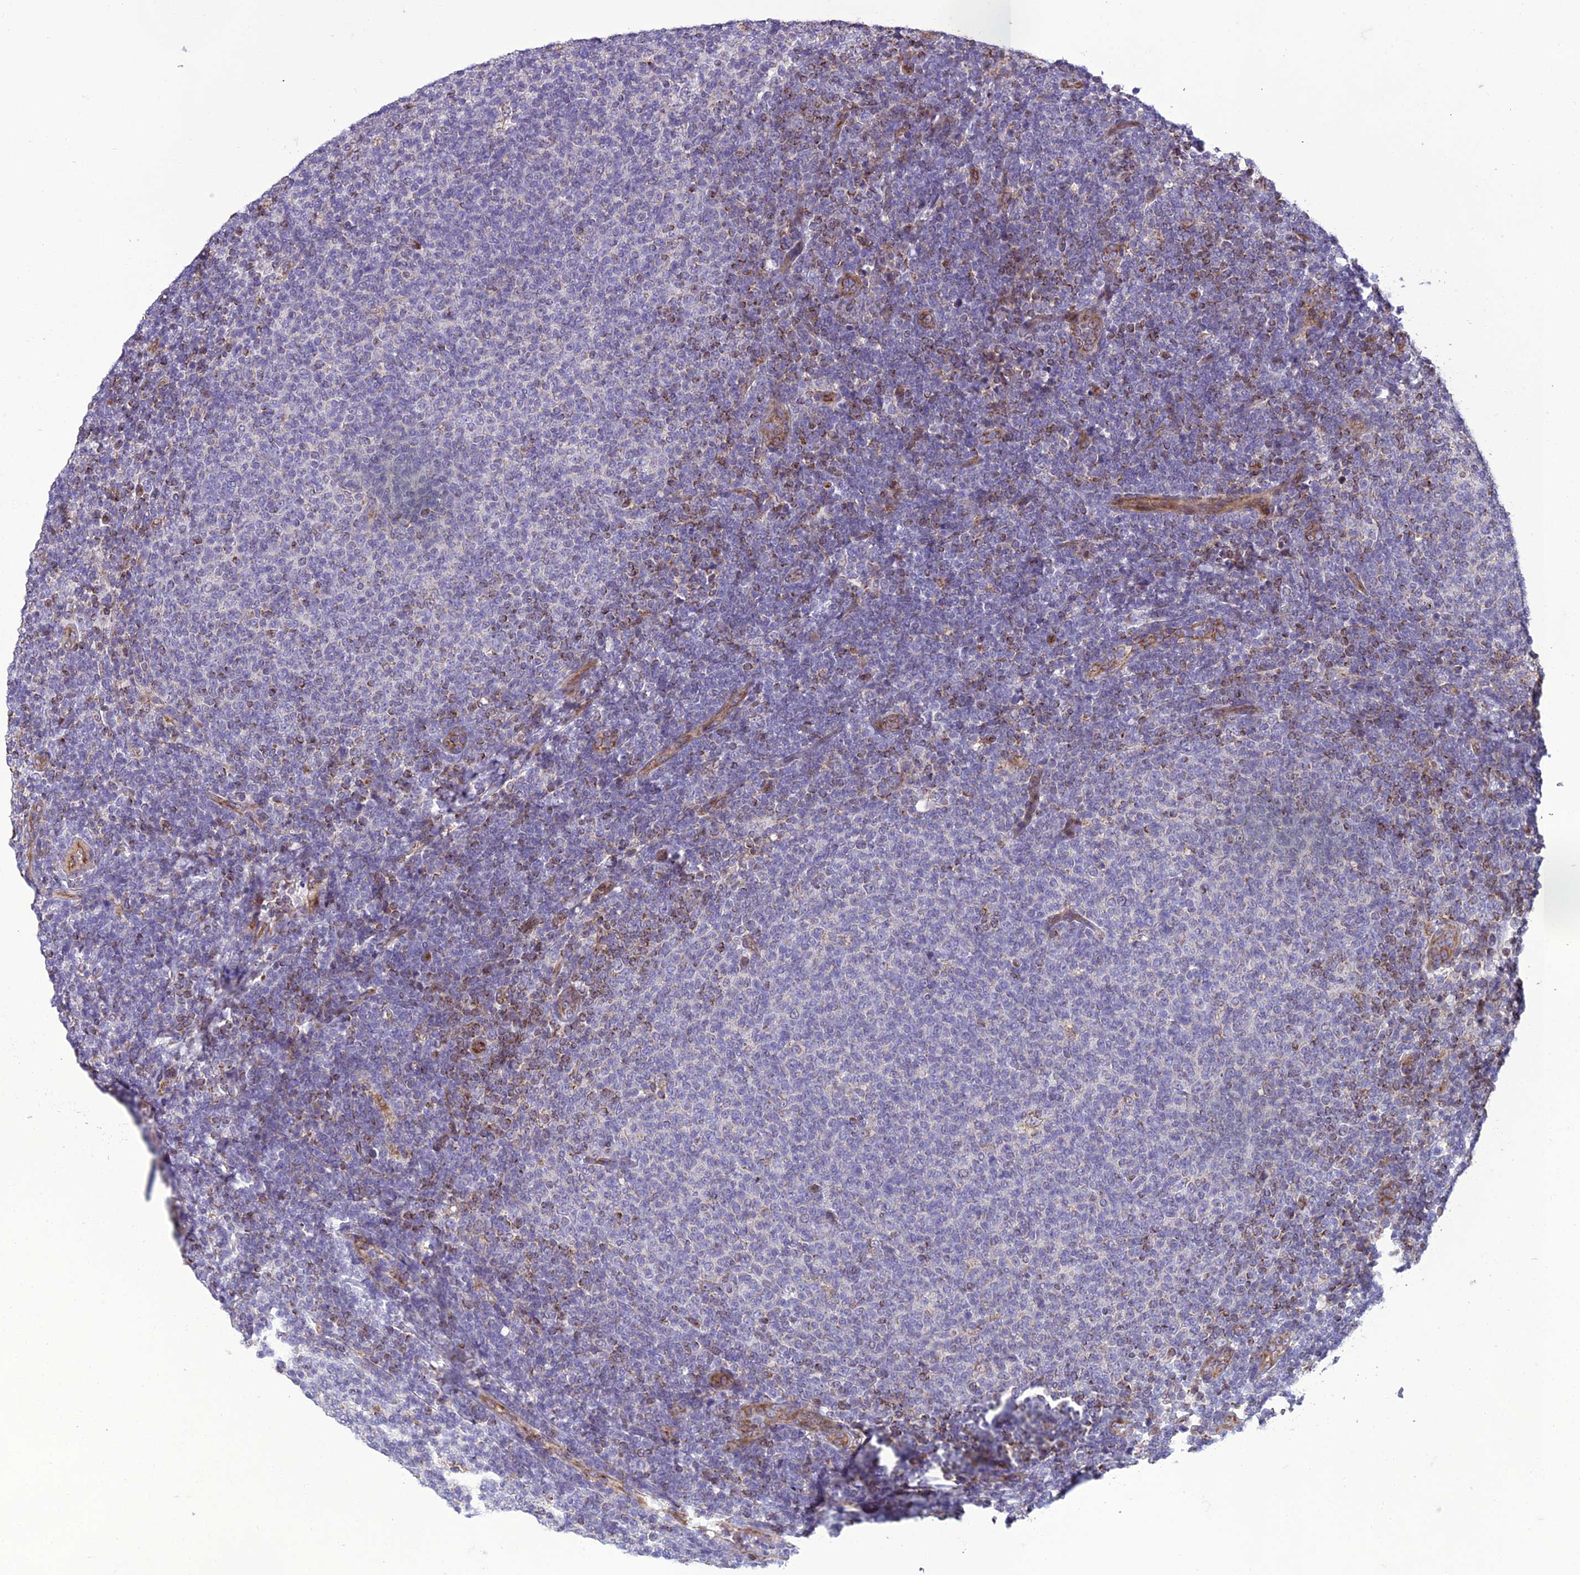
{"staining": {"intensity": "negative", "quantity": "none", "location": "none"}, "tissue": "lymphoma", "cell_type": "Tumor cells", "image_type": "cancer", "snomed": [{"axis": "morphology", "description": "Malignant lymphoma, non-Hodgkin's type, Low grade"}, {"axis": "topography", "description": "Lymph node"}], "caption": "Tumor cells are negative for protein expression in human lymphoma. (DAB (3,3'-diaminobenzidine) IHC, high magnification).", "gene": "GIMAP1", "patient": {"sex": "male", "age": 66}}